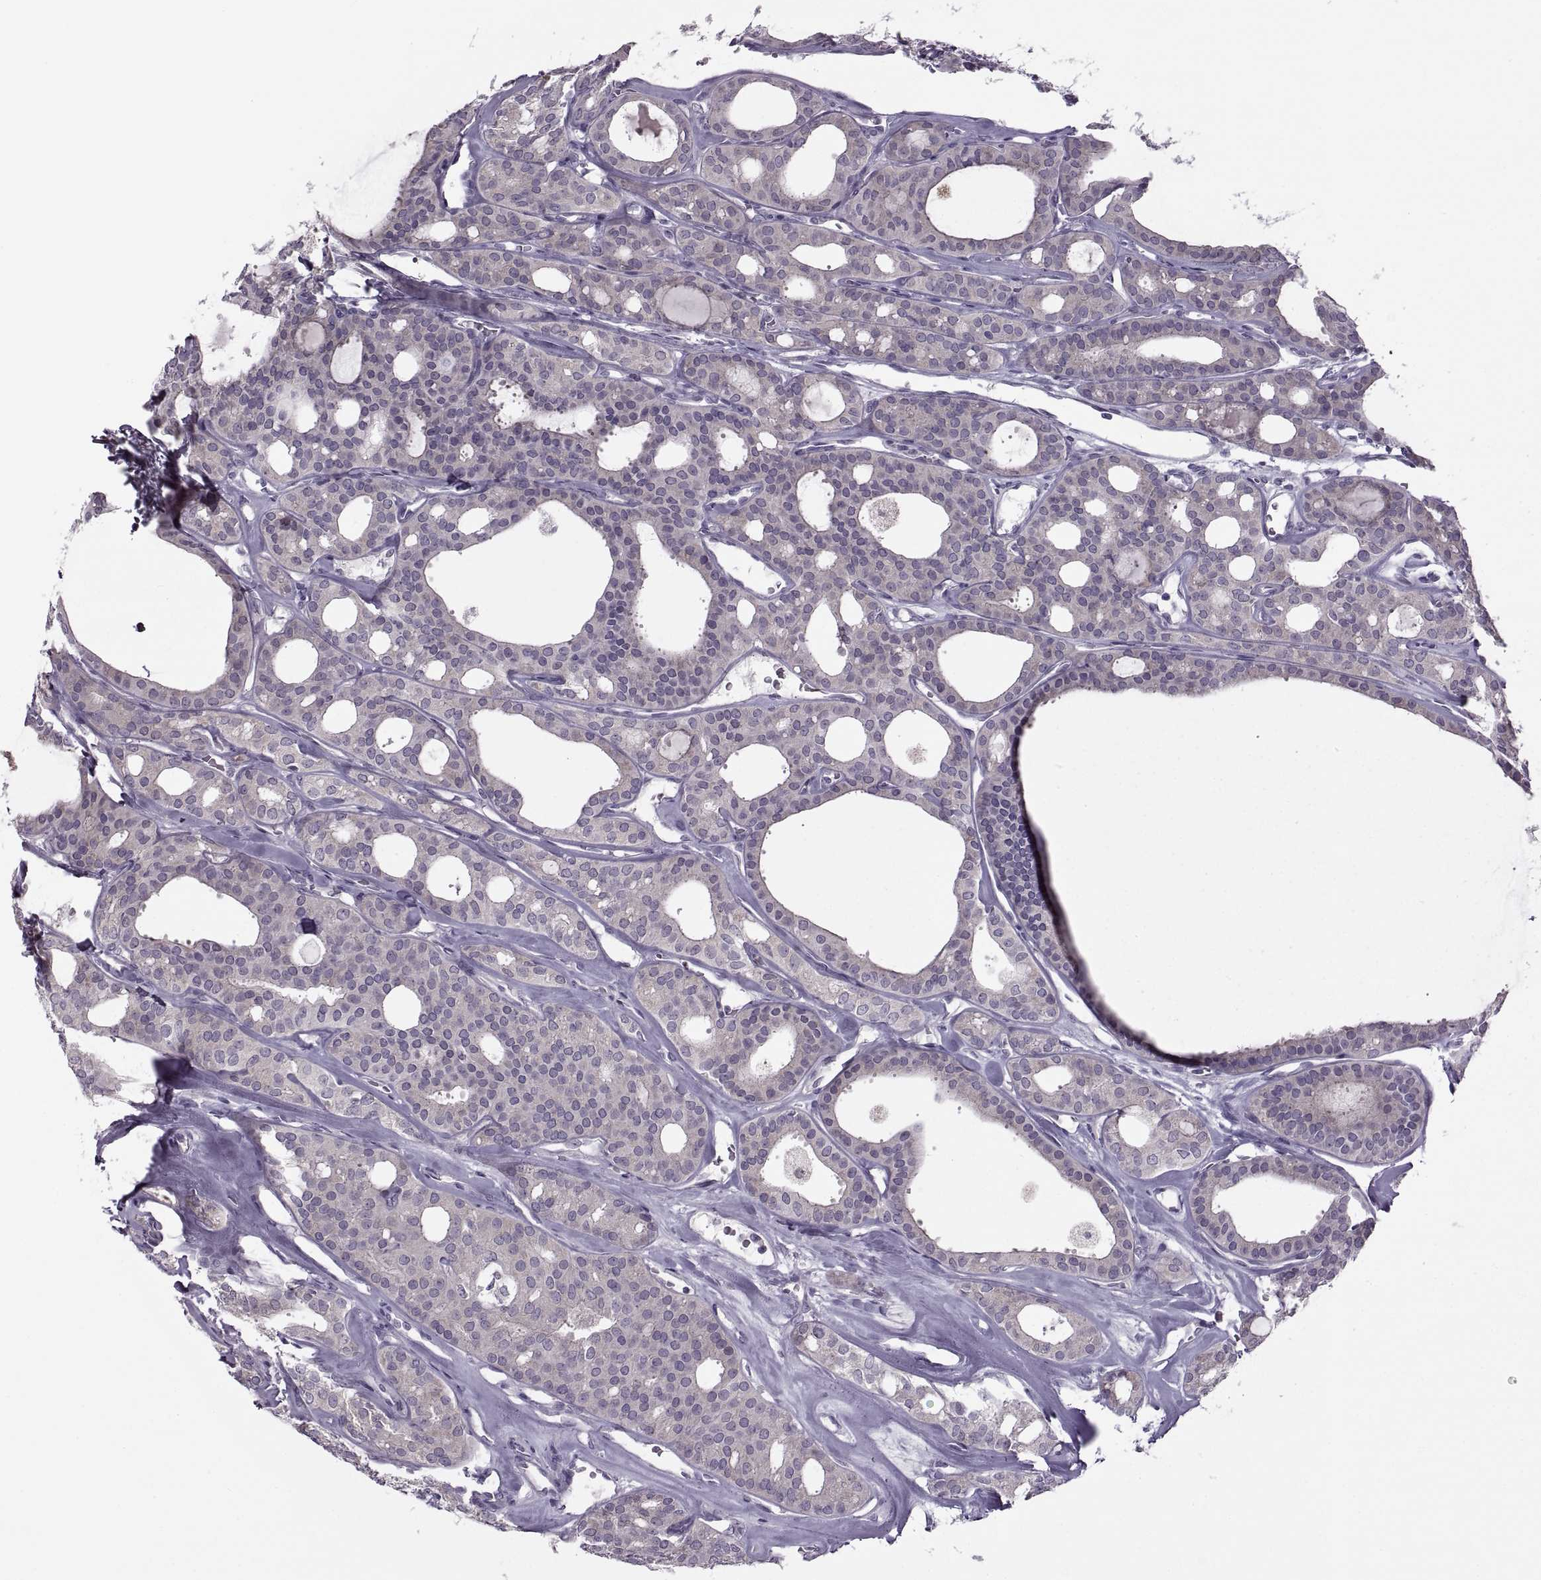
{"staining": {"intensity": "negative", "quantity": "none", "location": "none"}, "tissue": "thyroid cancer", "cell_type": "Tumor cells", "image_type": "cancer", "snomed": [{"axis": "morphology", "description": "Follicular adenoma carcinoma, NOS"}, {"axis": "topography", "description": "Thyroid gland"}], "caption": "The micrograph demonstrates no significant staining in tumor cells of follicular adenoma carcinoma (thyroid).", "gene": "H2AP", "patient": {"sex": "male", "age": 75}}